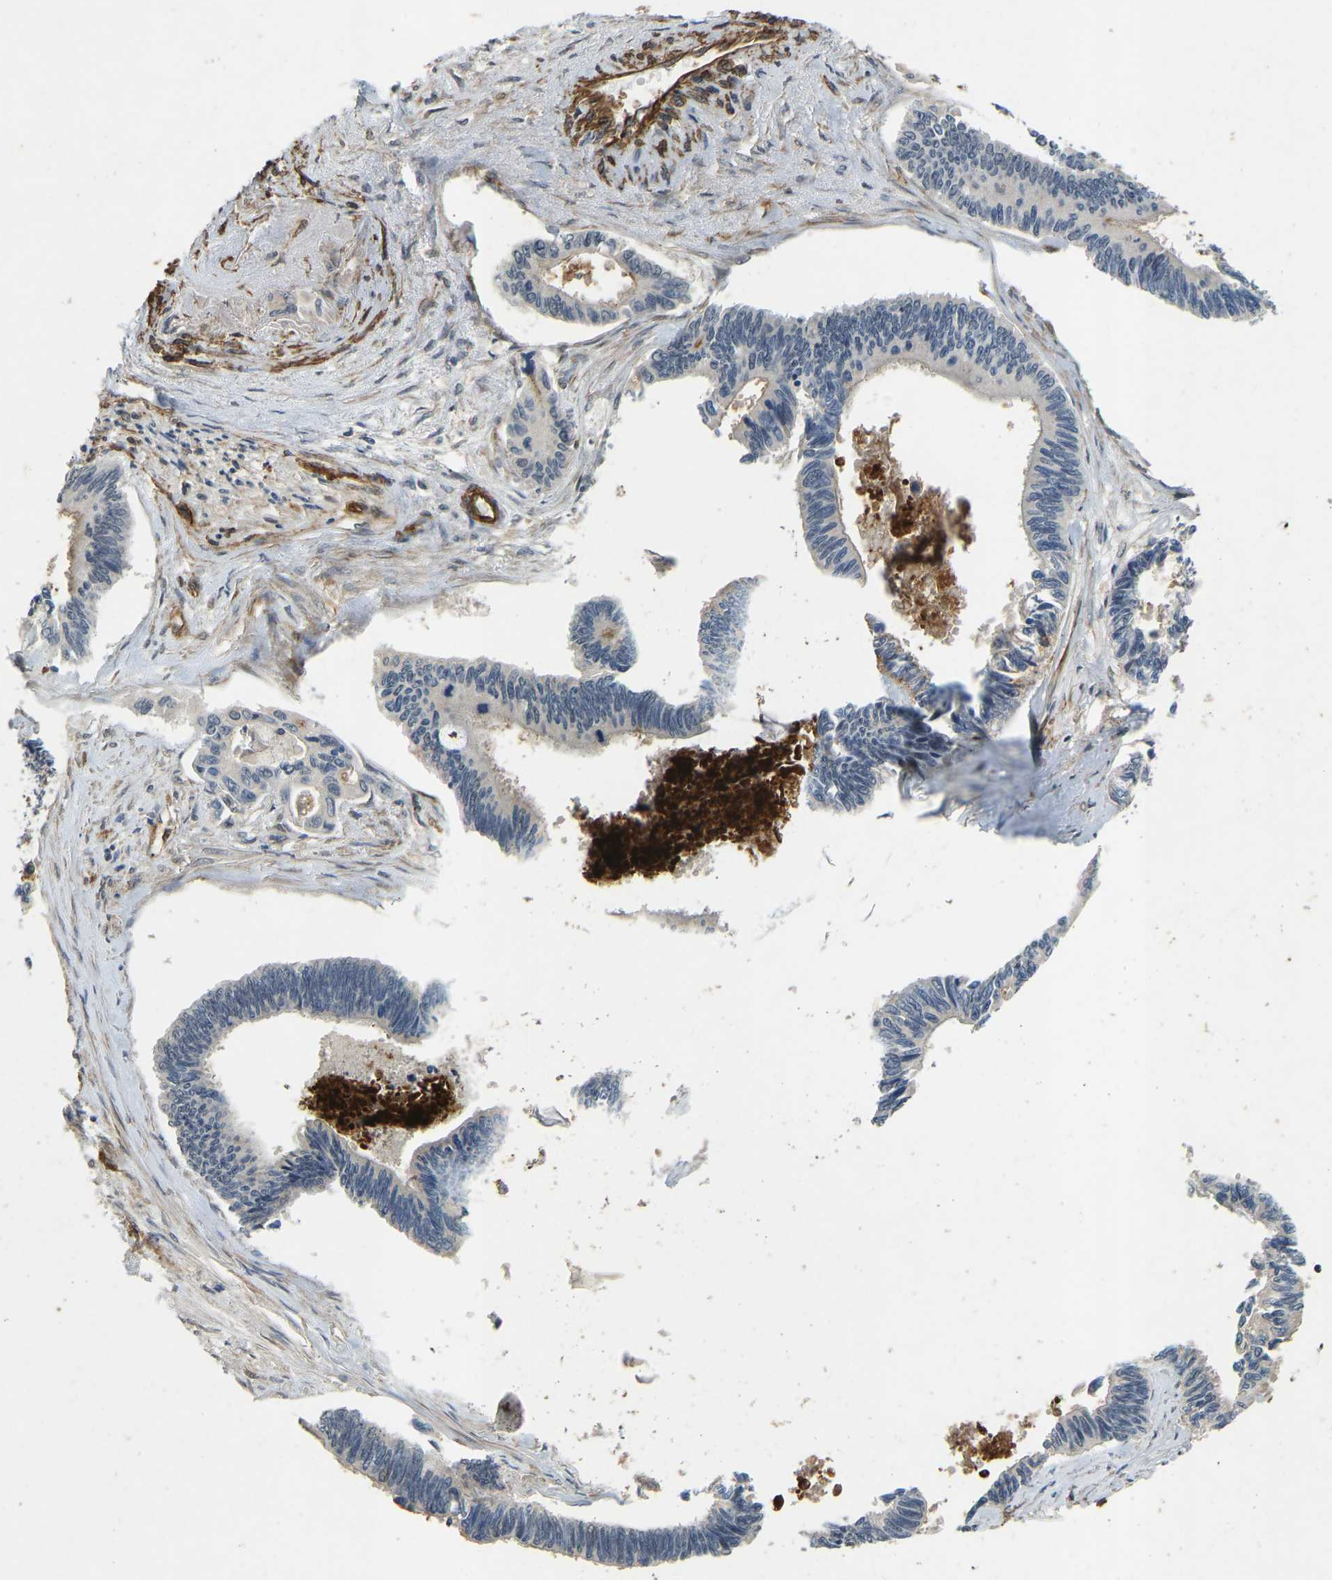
{"staining": {"intensity": "negative", "quantity": "none", "location": "none"}, "tissue": "pancreatic cancer", "cell_type": "Tumor cells", "image_type": "cancer", "snomed": [{"axis": "morphology", "description": "Adenocarcinoma, NOS"}, {"axis": "topography", "description": "Pancreas"}], "caption": "Protein analysis of pancreatic cancer (adenocarcinoma) reveals no significant expression in tumor cells. (DAB (3,3'-diaminobenzidine) immunohistochemistry visualized using brightfield microscopy, high magnification).", "gene": "NMB", "patient": {"sex": "female", "age": 70}}